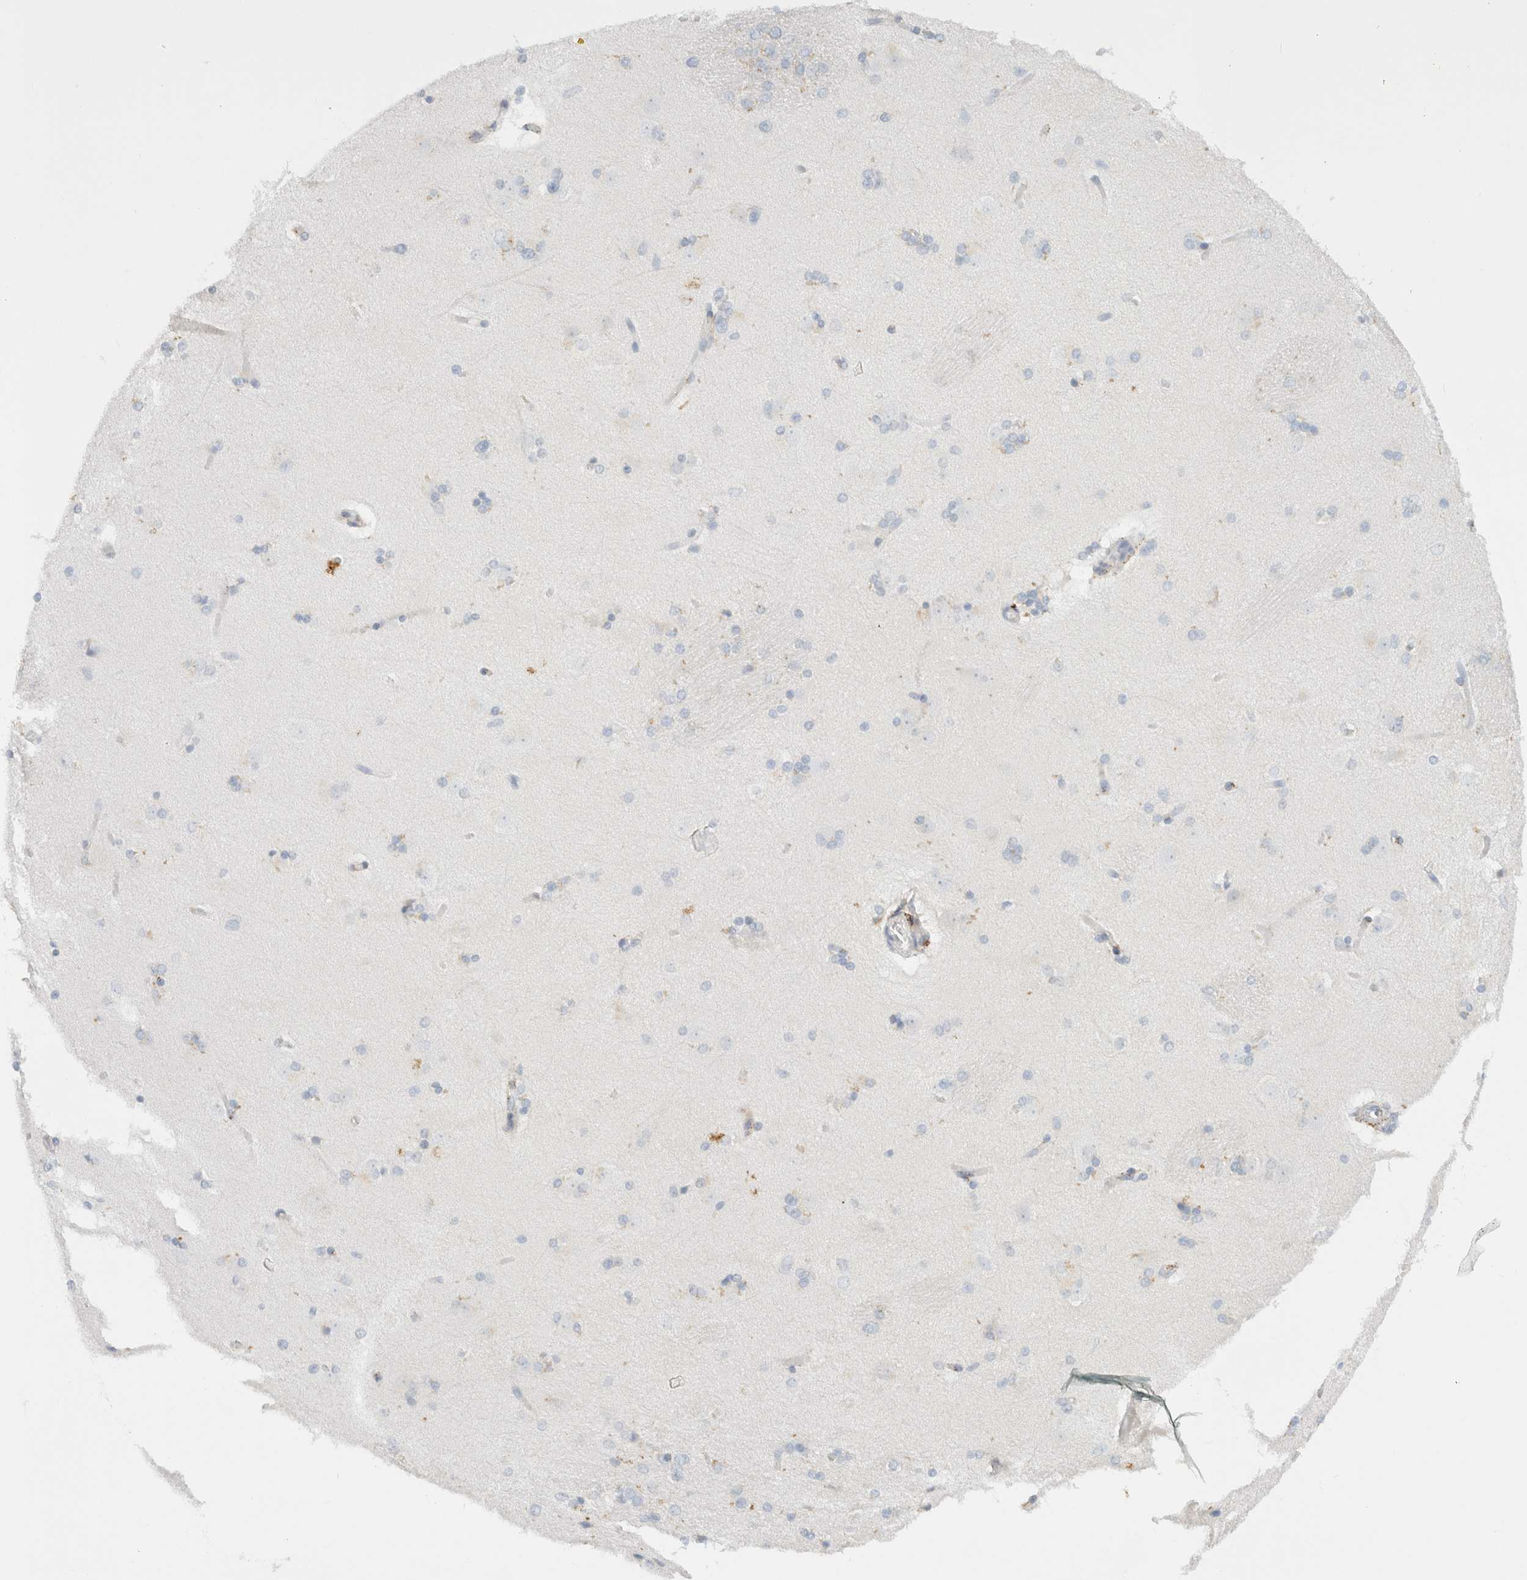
{"staining": {"intensity": "negative", "quantity": "none", "location": "none"}, "tissue": "caudate", "cell_type": "Glial cells", "image_type": "normal", "snomed": [{"axis": "morphology", "description": "Normal tissue, NOS"}, {"axis": "topography", "description": "Lateral ventricle wall"}], "caption": "DAB immunohistochemical staining of benign human caudate shows no significant staining in glial cells.", "gene": "CPQ", "patient": {"sex": "female", "age": 19}}